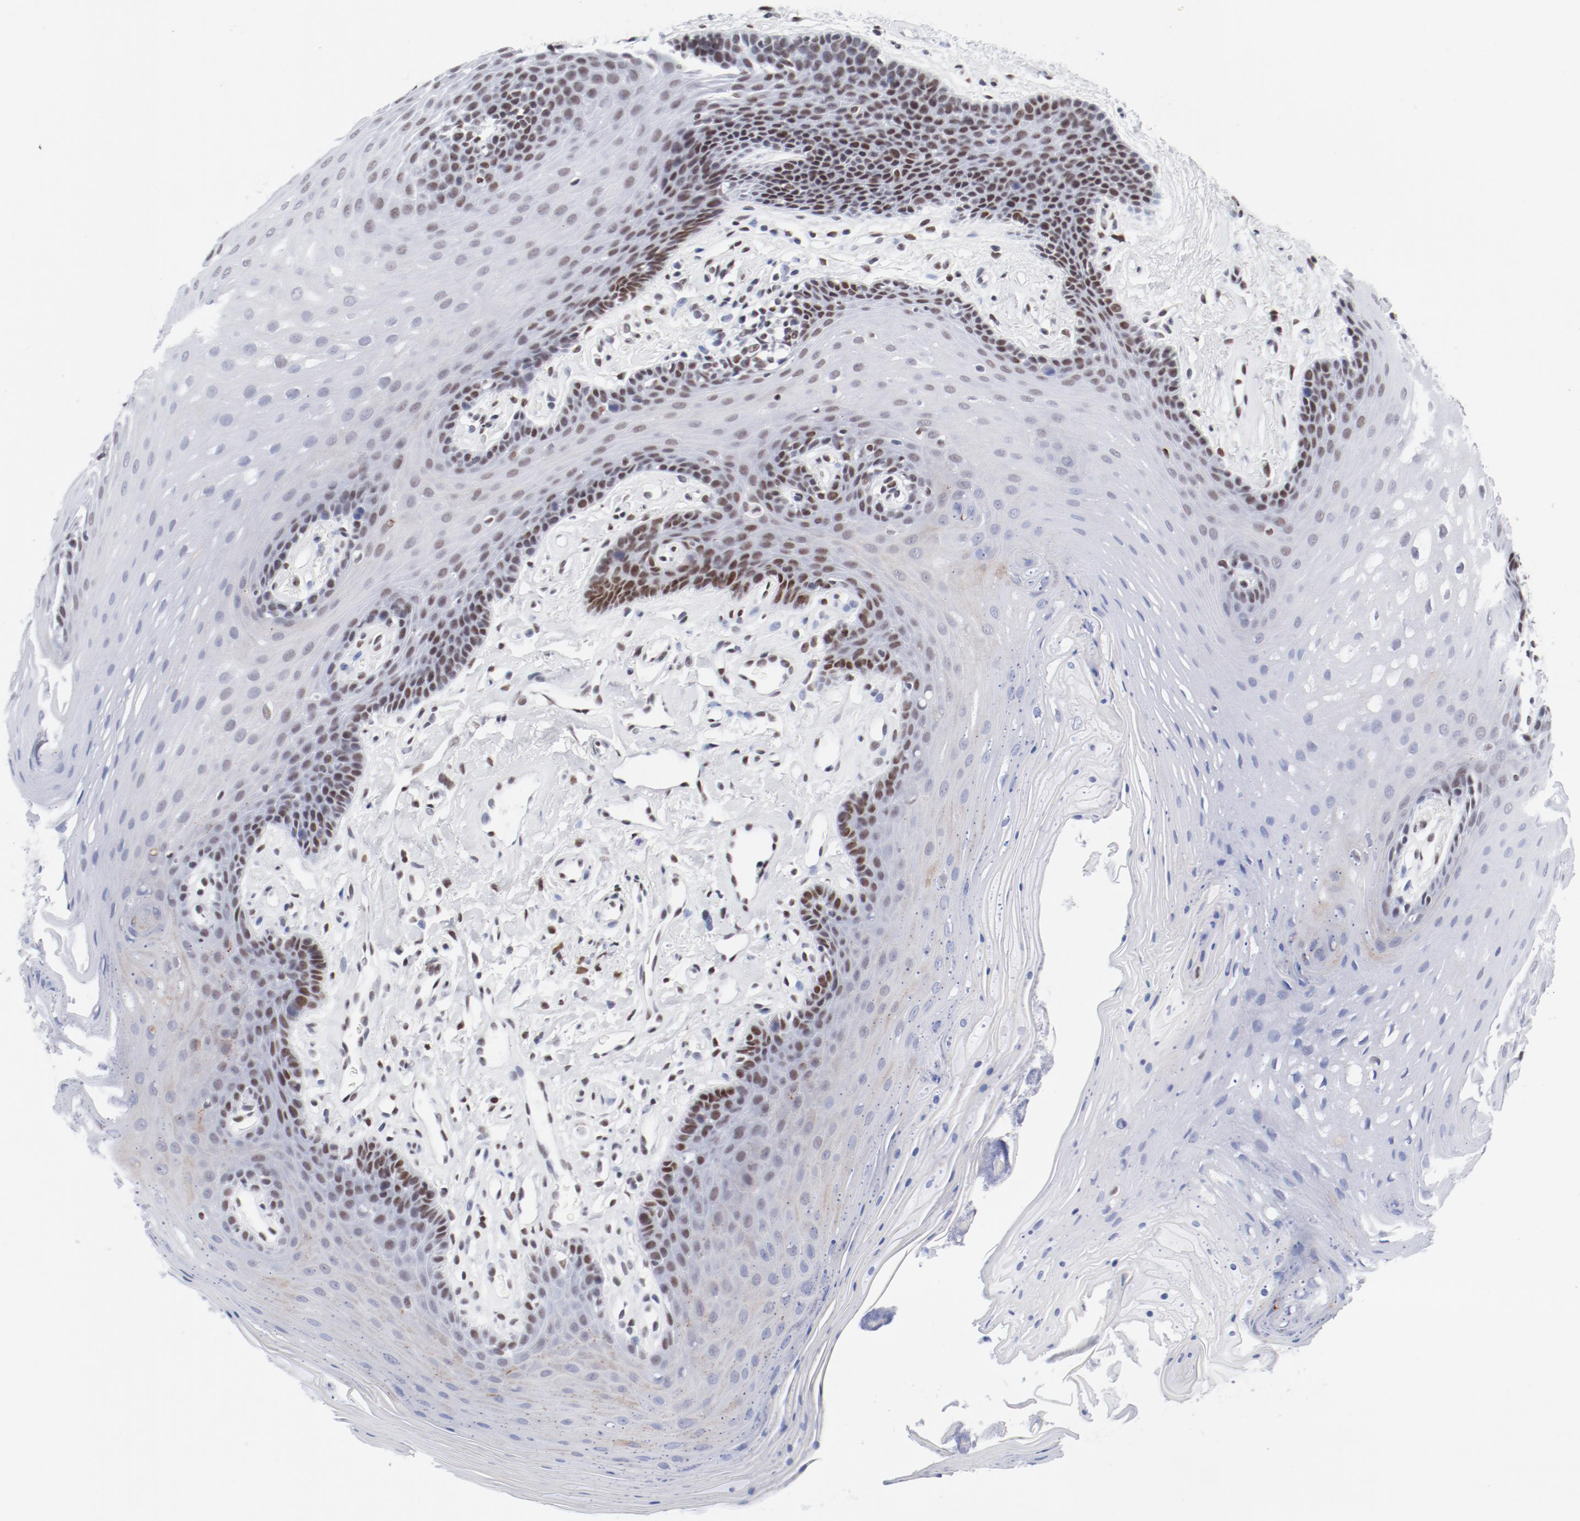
{"staining": {"intensity": "moderate", "quantity": "<25%", "location": "nuclear"}, "tissue": "oral mucosa", "cell_type": "Squamous epithelial cells", "image_type": "normal", "snomed": [{"axis": "morphology", "description": "Normal tissue, NOS"}, {"axis": "topography", "description": "Oral tissue"}], "caption": "High-power microscopy captured an immunohistochemistry (IHC) image of benign oral mucosa, revealing moderate nuclear expression in about <25% of squamous epithelial cells. (DAB = brown stain, brightfield microscopy at high magnification).", "gene": "ATF2", "patient": {"sex": "male", "age": 62}}